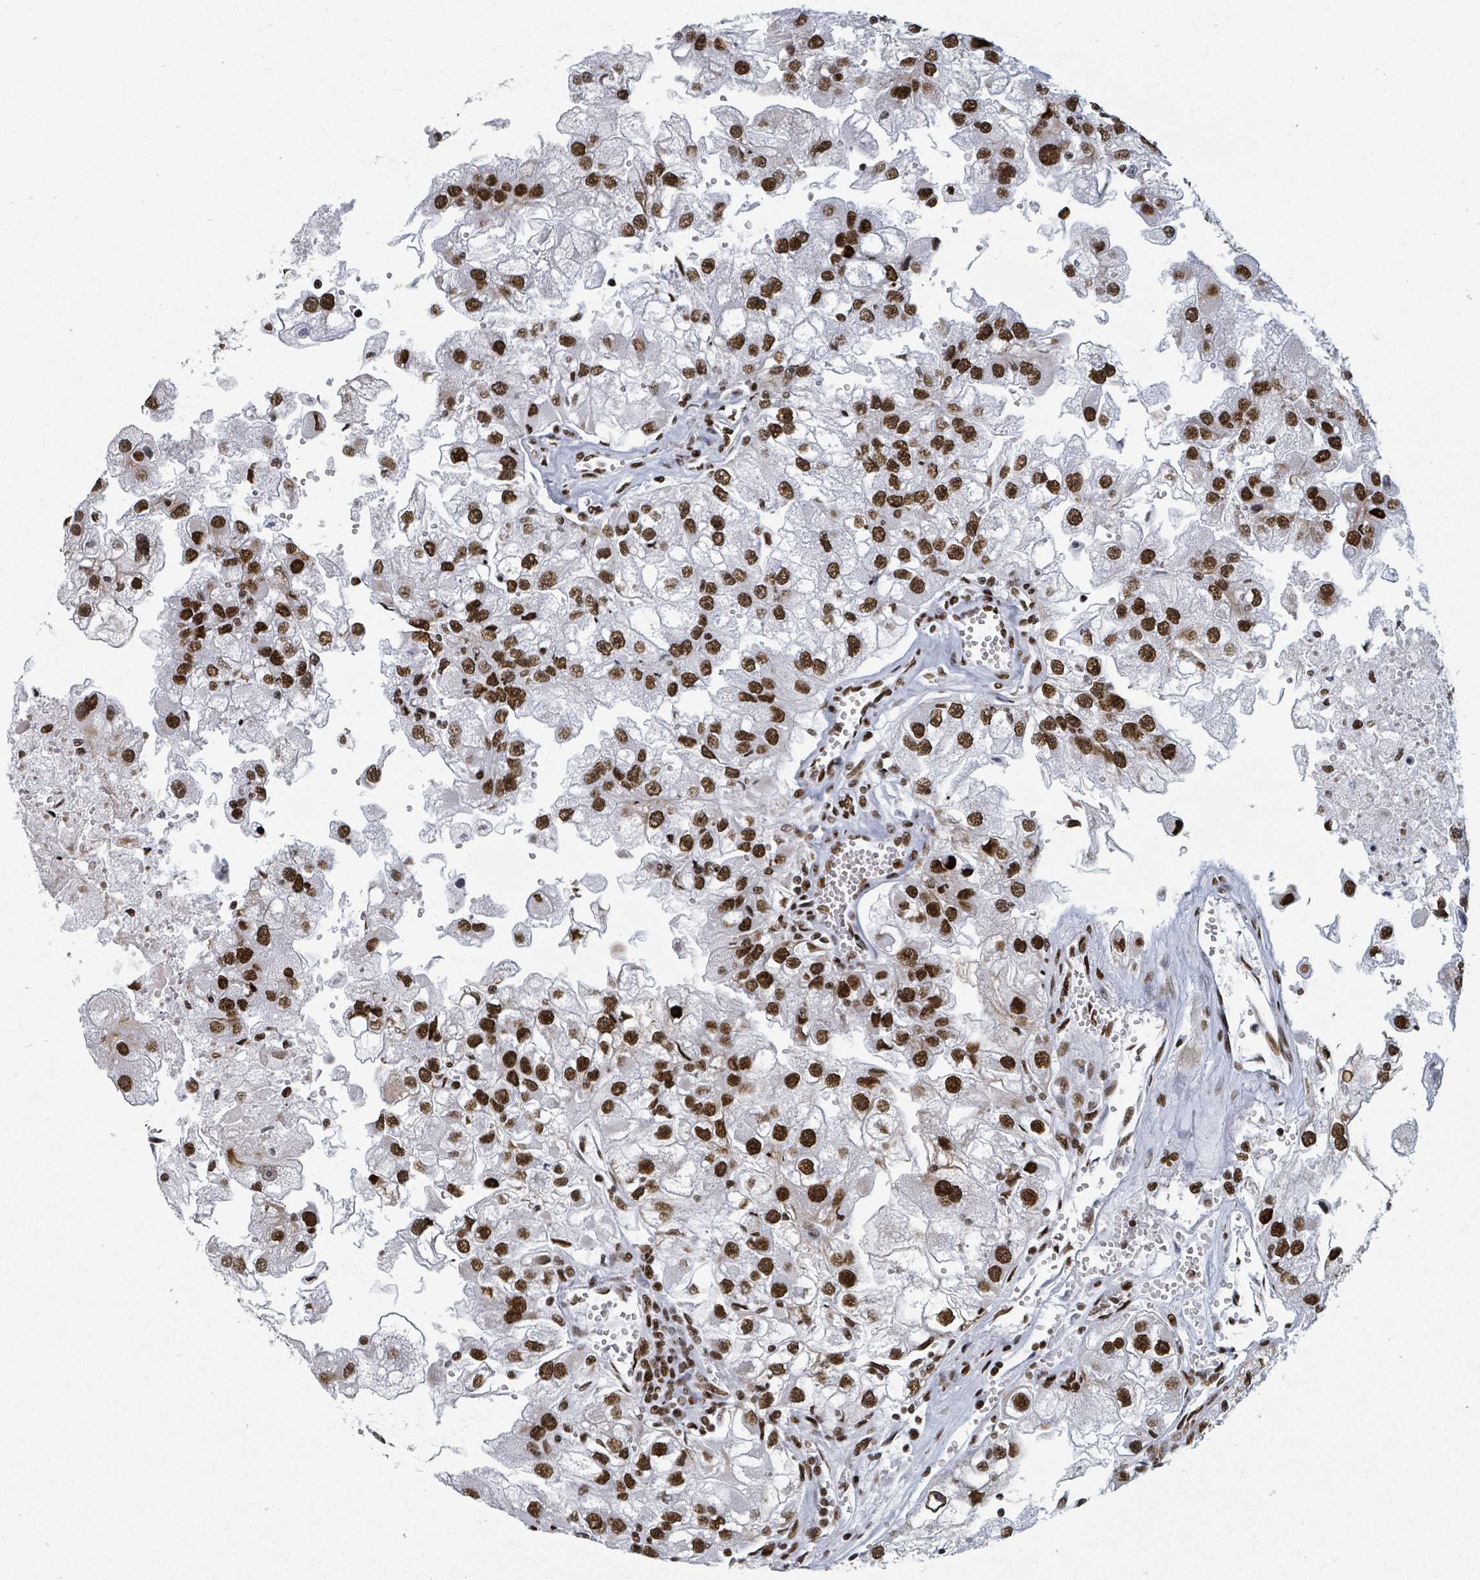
{"staining": {"intensity": "strong", "quantity": ">75%", "location": "nuclear"}, "tissue": "renal cancer", "cell_type": "Tumor cells", "image_type": "cancer", "snomed": [{"axis": "morphology", "description": "Adenocarcinoma, NOS"}, {"axis": "topography", "description": "Kidney"}], "caption": "Adenocarcinoma (renal) tissue exhibits strong nuclear staining in about >75% of tumor cells, visualized by immunohistochemistry.", "gene": "DHX16", "patient": {"sex": "male", "age": 63}}